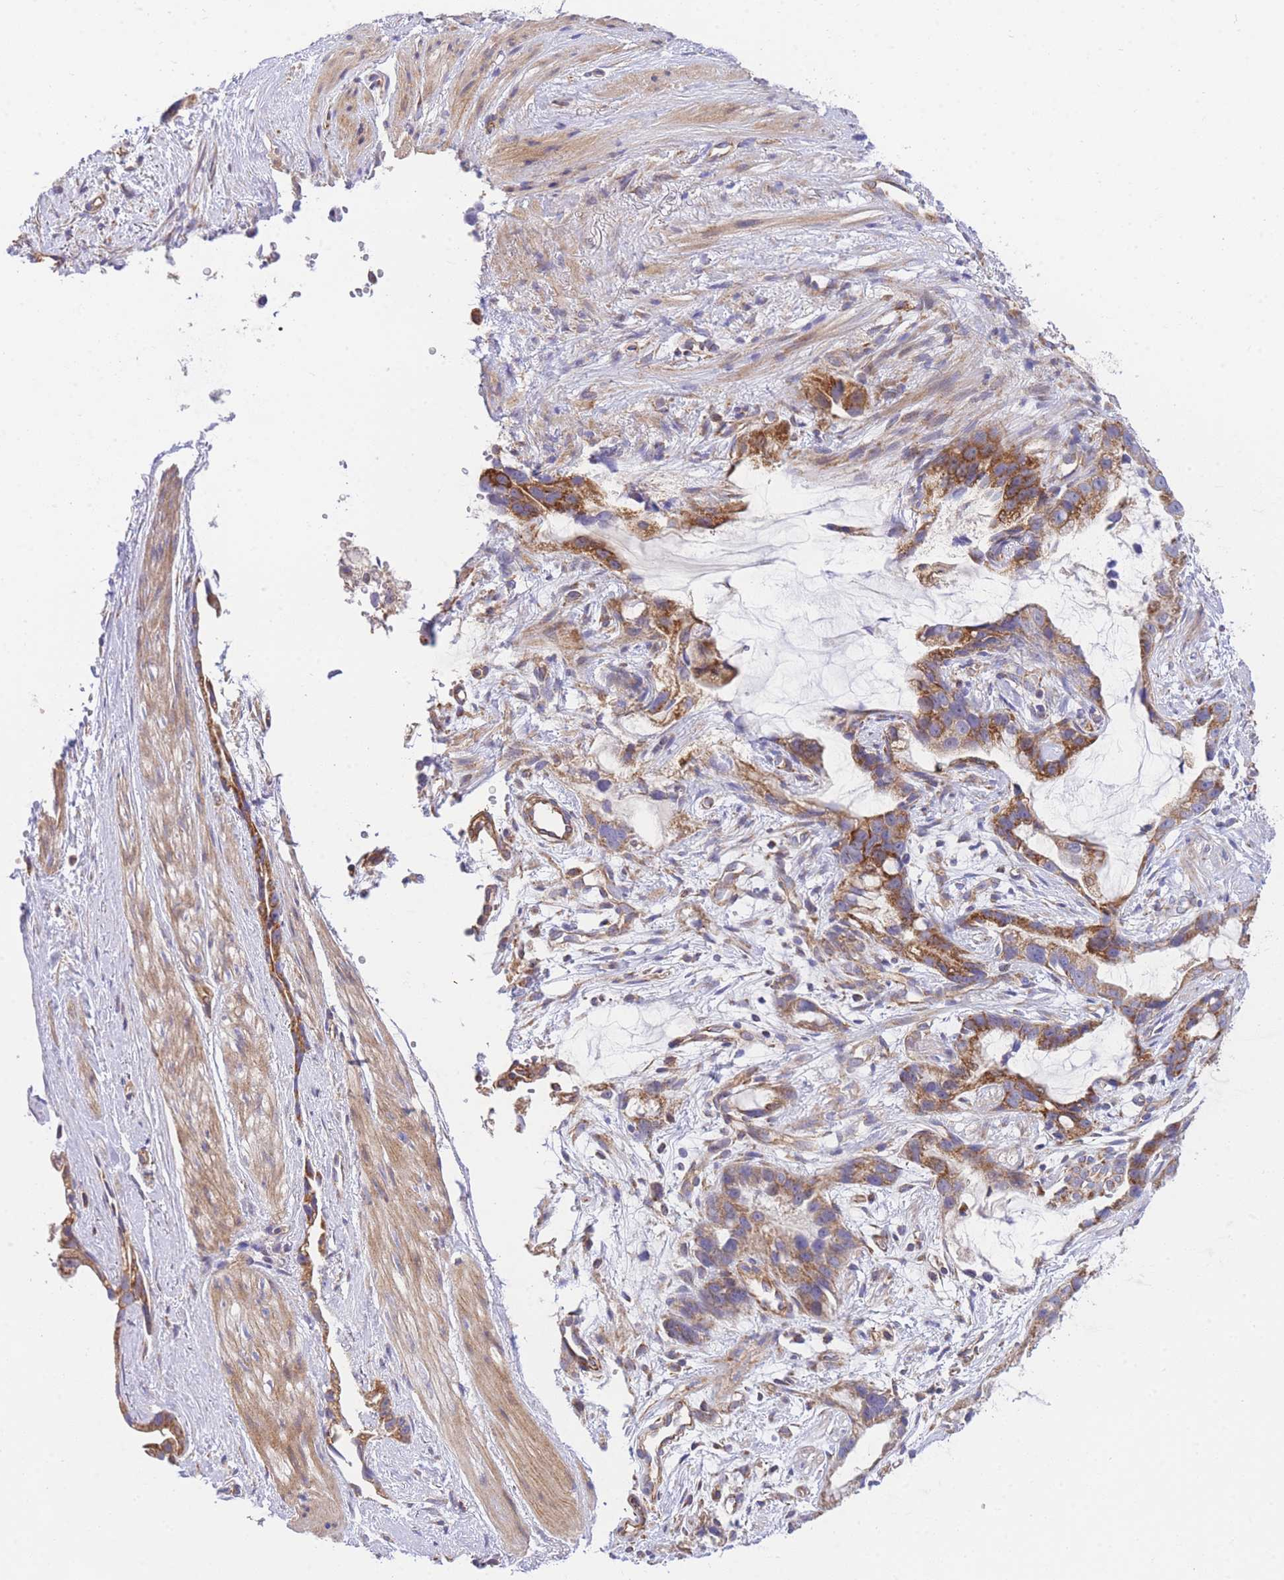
{"staining": {"intensity": "moderate", "quantity": ">75%", "location": "cytoplasmic/membranous"}, "tissue": "stomach cancer", "cell_type": "Tumor cells", "image_type": "cancer", "snomed": [{"axis": "morphology", "description": "Adenocarcinoma, NOS"}, {"axis": "topography", "description": "Stomach"}], "caption": "Stomach adenocarcinoma tissue exhibits moderate cytoplasmic/membranous positivity in approximately >75% of tumor cells, visualized by immunohistochemistry. (IHC, brightfield microscopy, high magnification).", "gene": "MTRES1", "patient": {"sex": "male", "age": 55}}